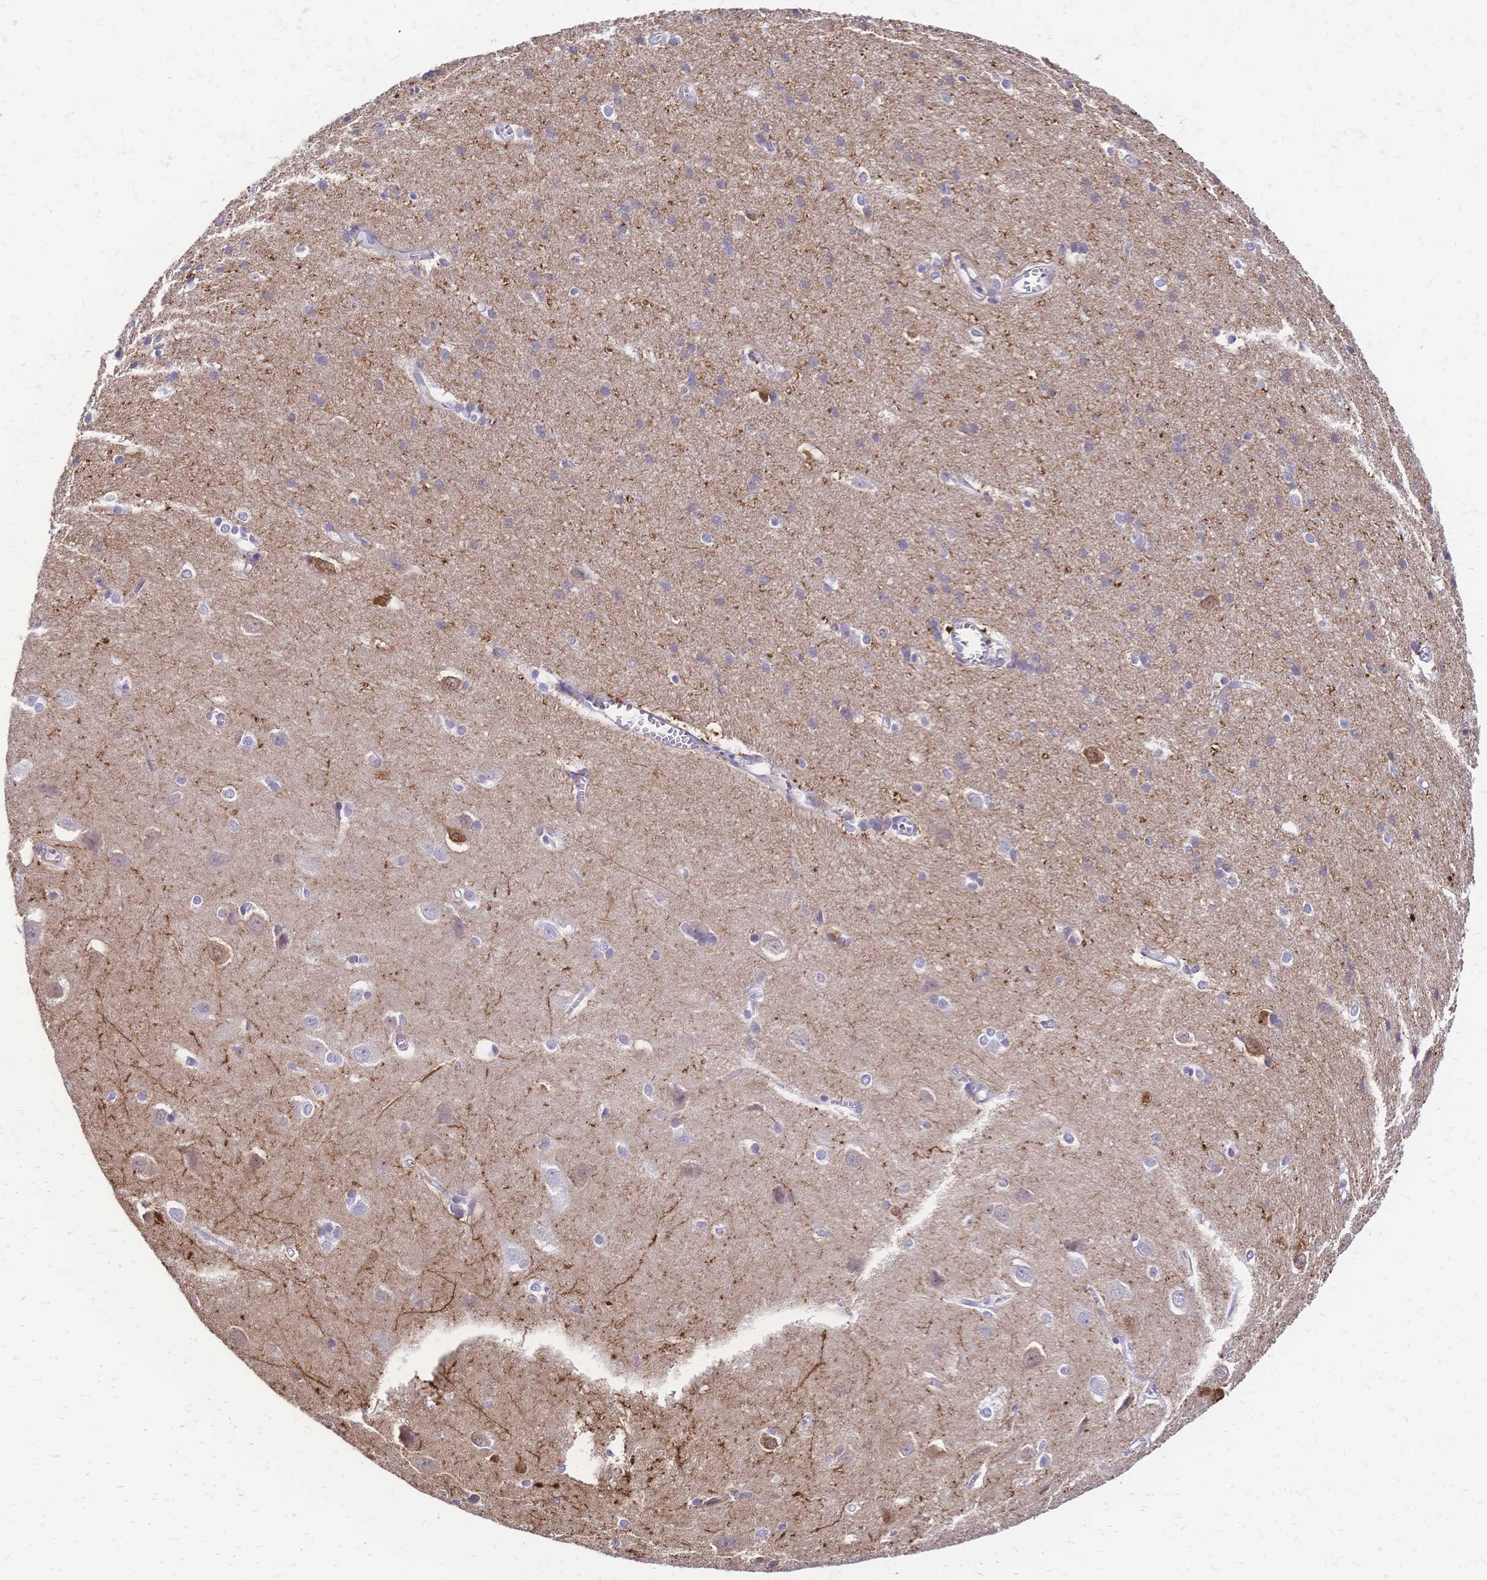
{"staining": {"intensity": "weak", "quantity": ">75%", "location": "cytoplasmic/membranous"}, "tissue": "cerebral cortex", "cell_type": "Endothelial cells", "image_type": "normal", "snomed": [{"axis": "morphology", "description": "Normal tissue, NOS"}, {"axis": "topography", "description": "Cerebral cortex"}], "caption": "The histopathology image displays staining of unremarkable cerebral cortex, revealing weak cytoplasmic/membranous protein positivity (brown color) within endothelial cells.", "gene": "GRB7", "patient": {"sex": "male", "age": 37}}